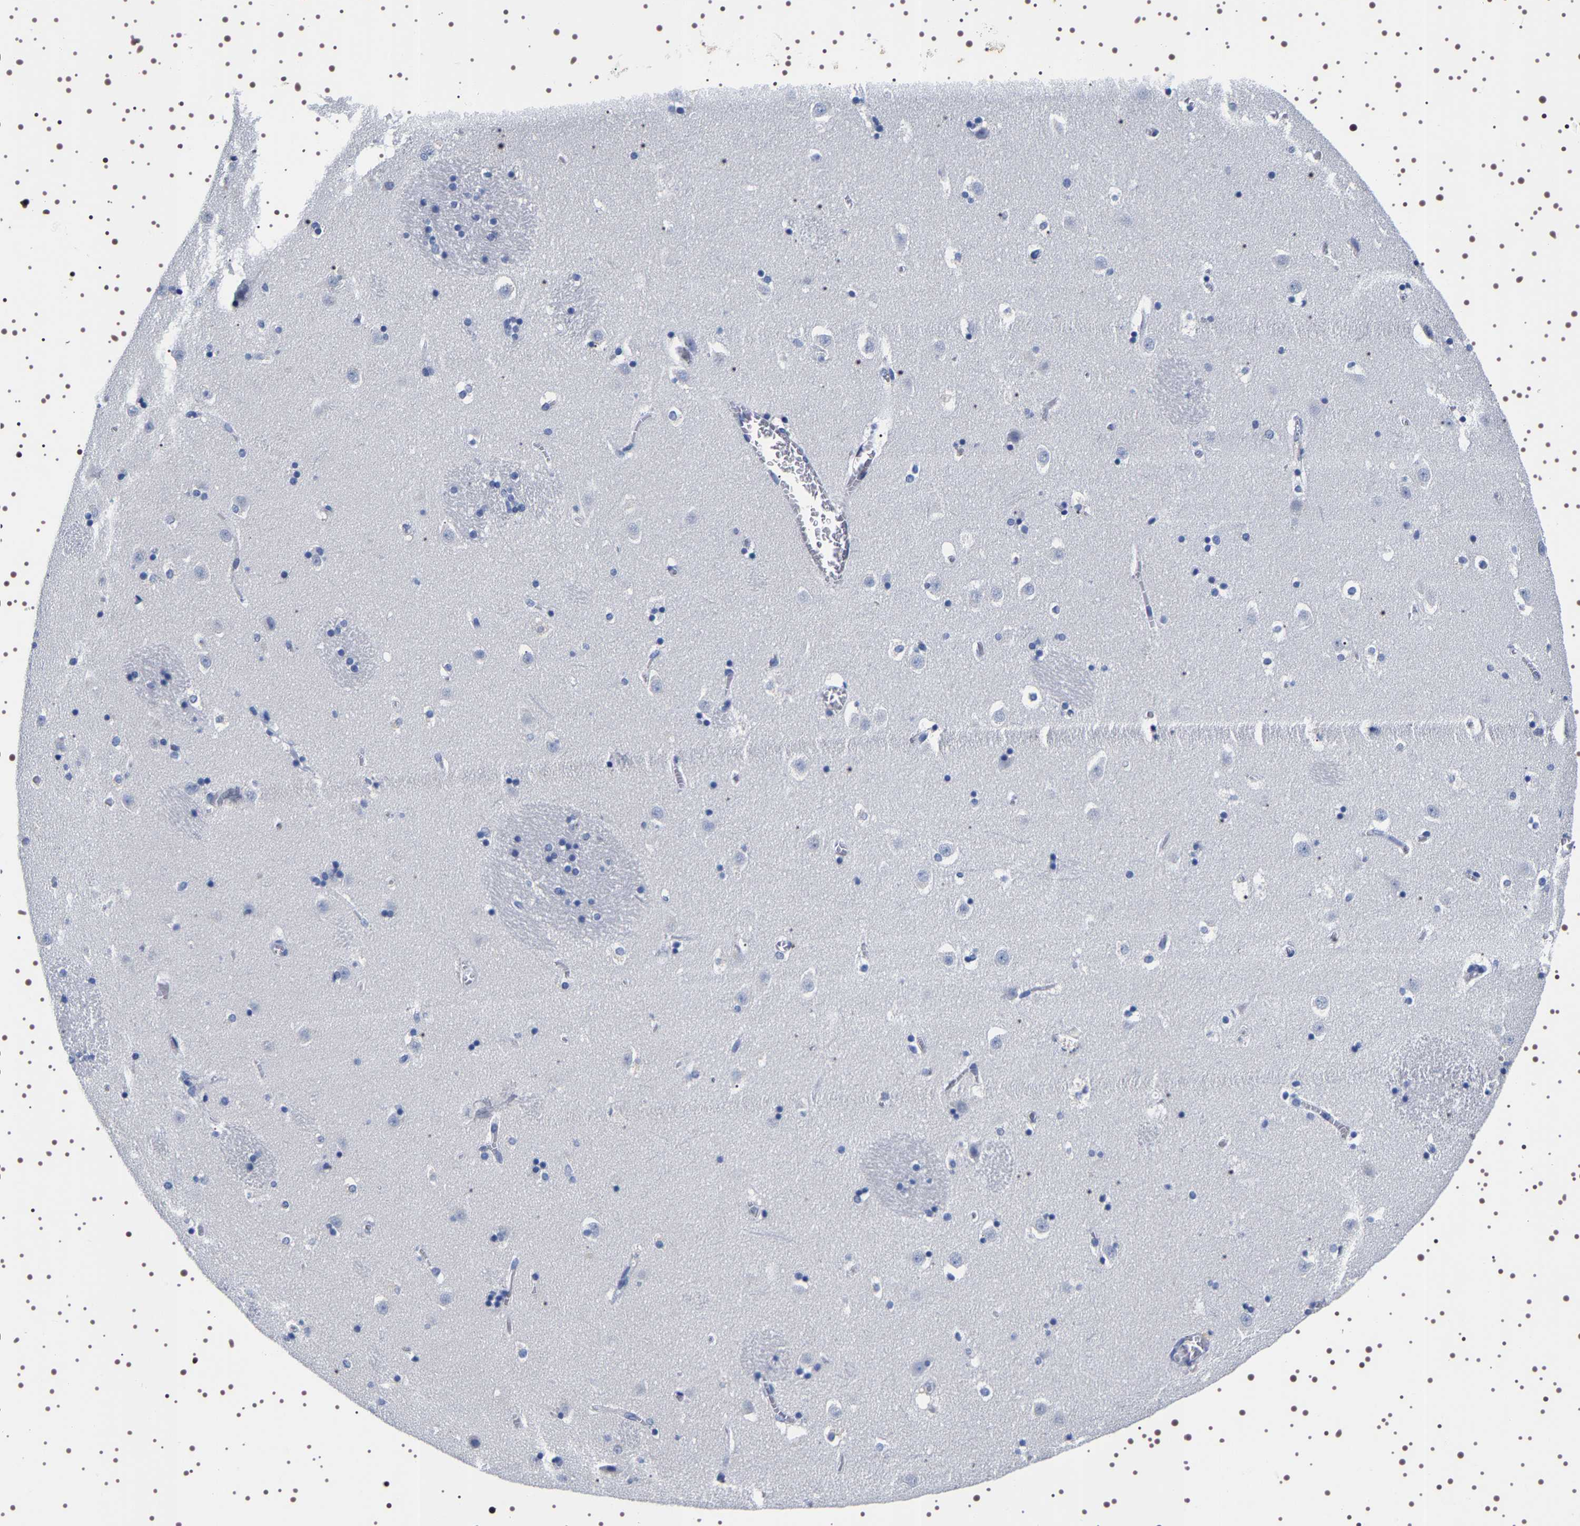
{"staining": {"intensity": "negative", "quantity": "none", "location": "none"}, "tissue": "caudate", "cell_type": "Glial cells", "image_type": "normal", "snomed": [{"axis": "morphology", "description": "Normal tissue, NOS"}, {"axis": "topography", "description": "Lateral ventricle wall"}], "caption": "Immunohistochemical staining of normal human caudate reveals no significant expression in glial cells.", "gene": "UBQLN3", "patient": {"sex": "male", "age": 45}}